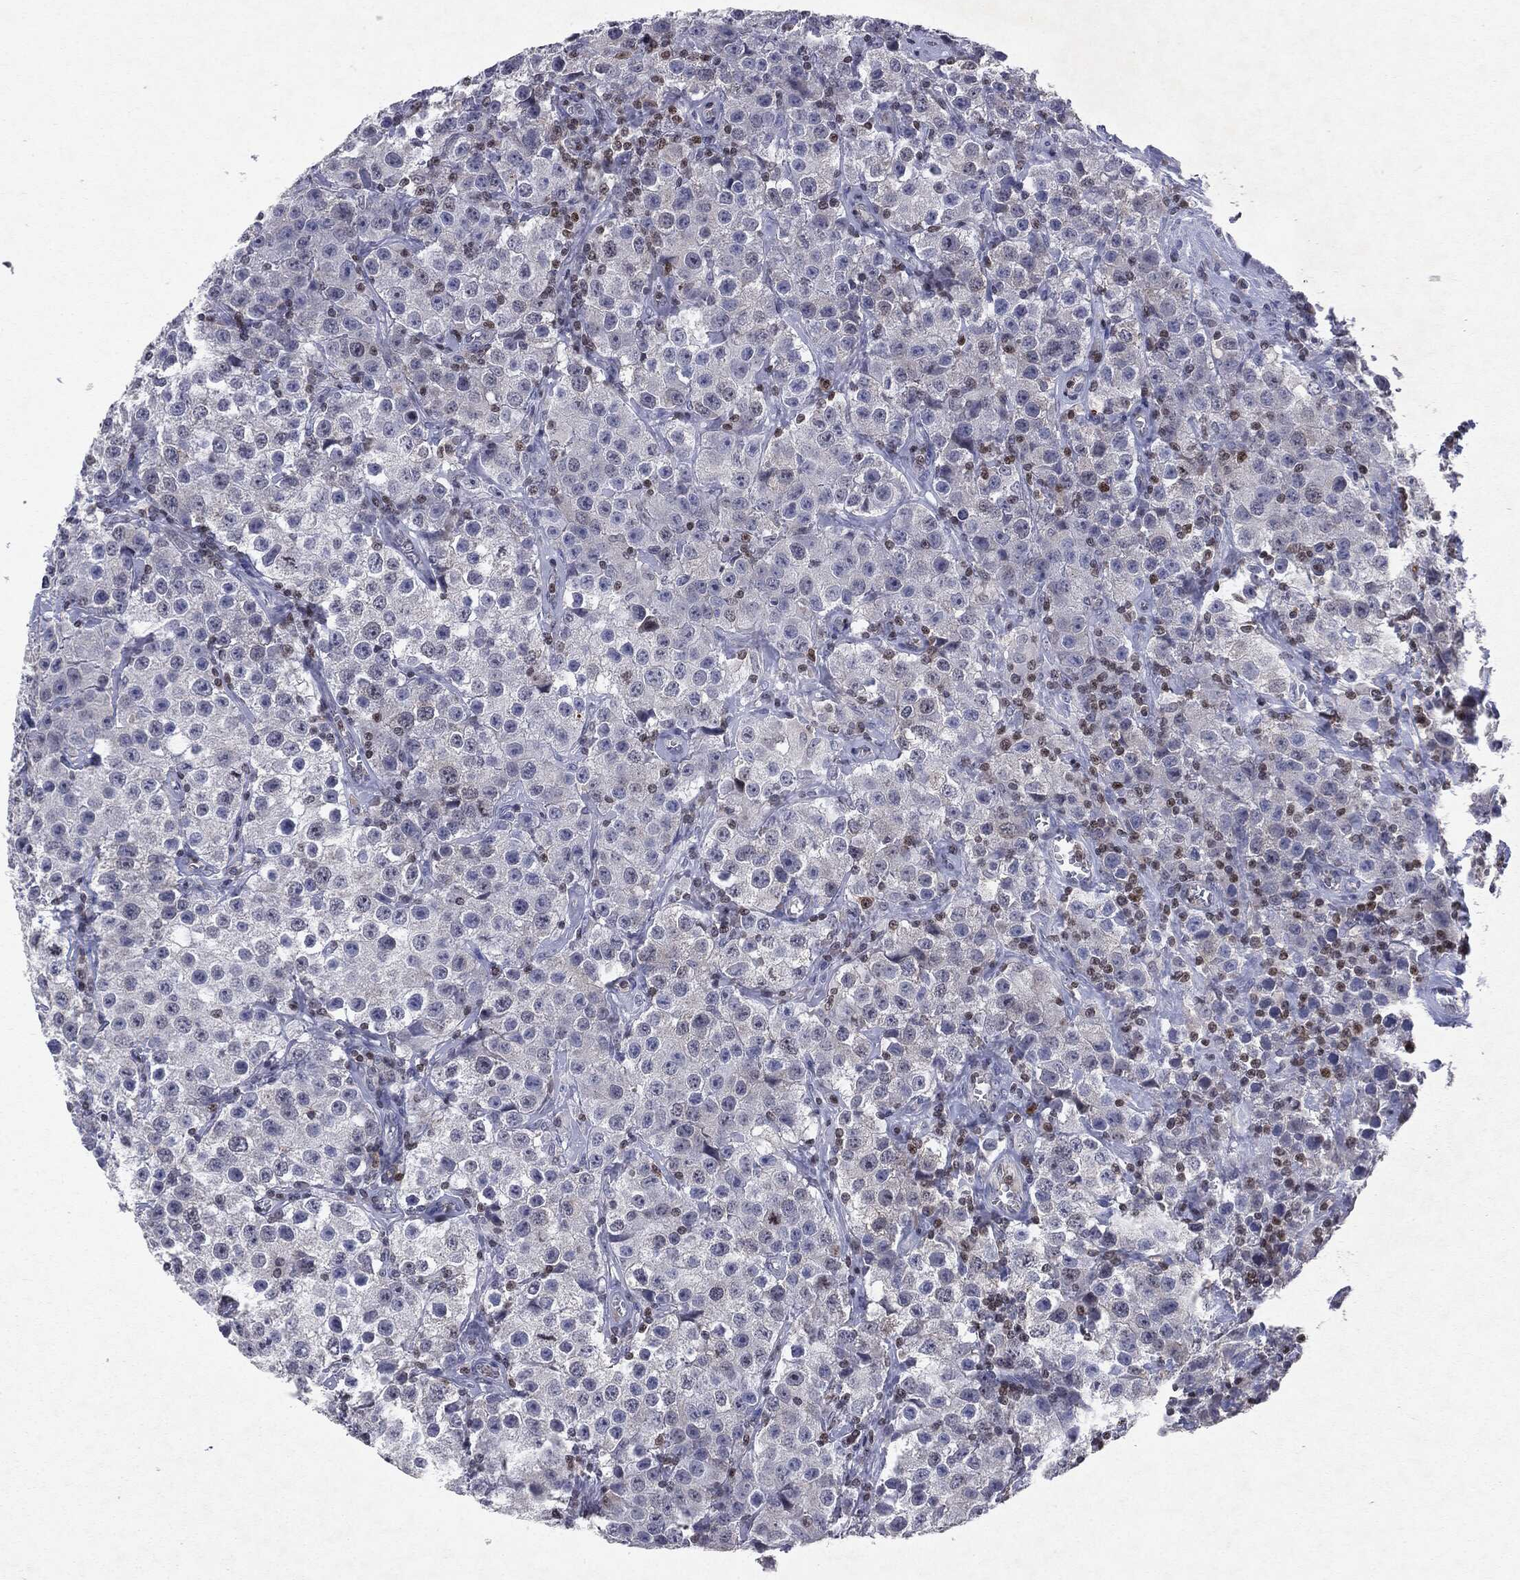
{"staining": {"intensity": "negative", "quantity": "none", "location": "none"}, "tissue": "testis cancer", "cell_type": "Tumor cells", "image_type": "cancer", "snomed": [{"axis": "morphology", "description": "Seminoma, NOS"}, {"axis": "topography", "description": "Testis"}], "caption": "High magnification brightfield microscopy of testis cancer stained with DAB (3,3'-diaminobenzidine) (brown) and counterstained with hematoxylin (blue): tumor cells show no significant staining.", "gene": "KIF2C", "patient": {"sex": "male", "age": 52}}